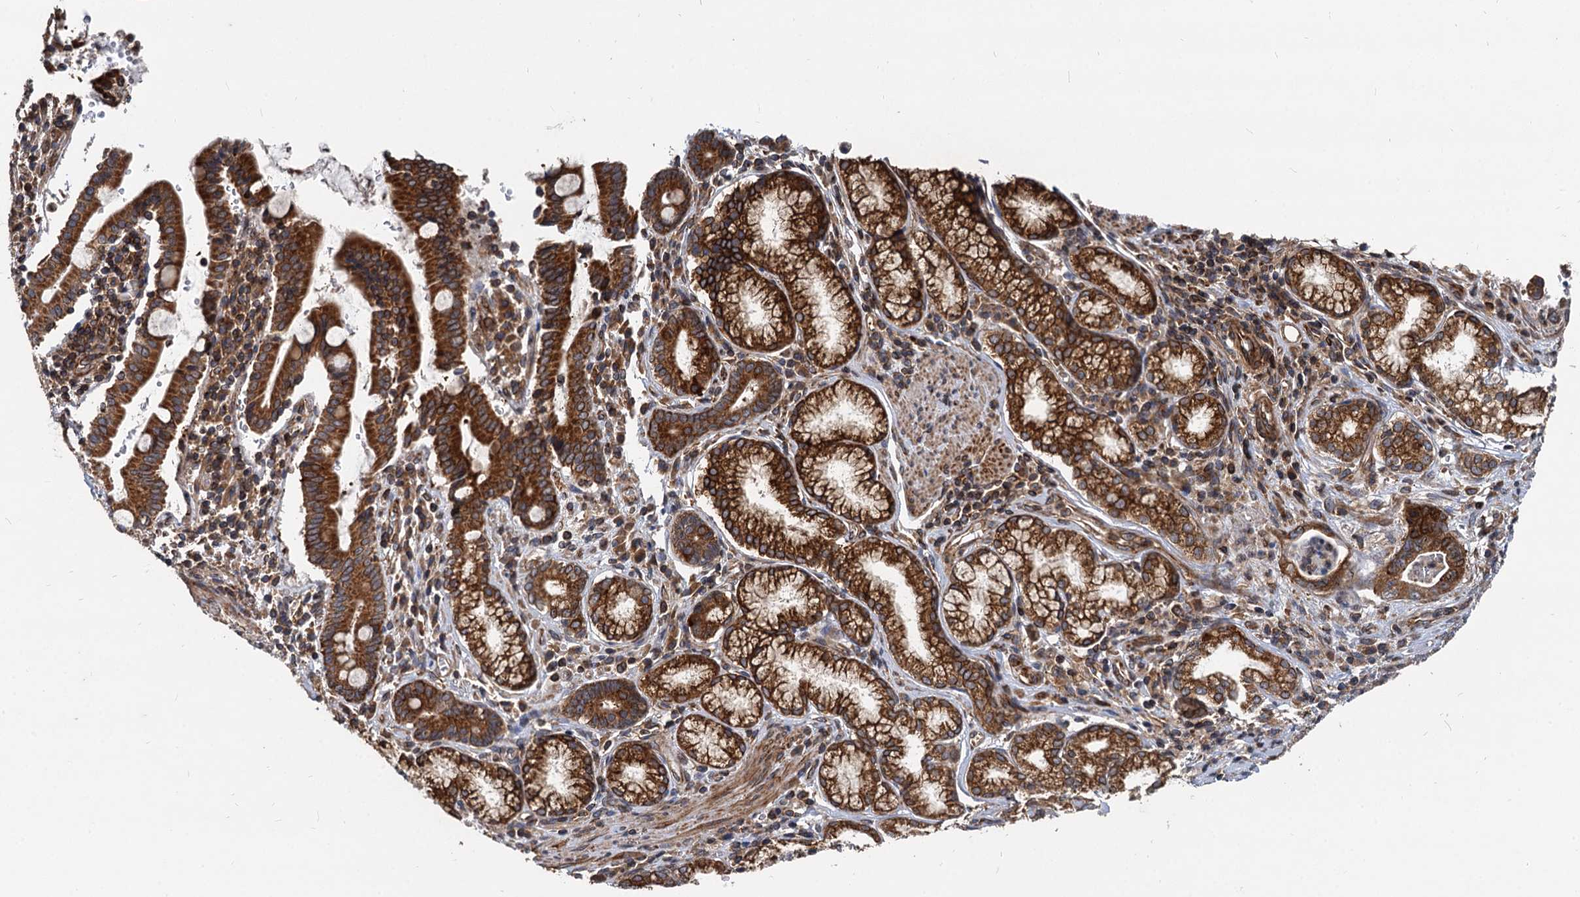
{"staining": {"intensity": "strong", "quantity": ">75%", "location": "cytoplasmic/membranous"}, "tissue": "pancreatic cancer", "cell_type": "Tumor cells", "image_type": "cancer", "snomed": [{"axis": "morphology", "description": "Adenocarcinoma, NOS"}, {"axis": "topography", "description": "Pancreas"}], "caption": "Strong cytoplasmic/membranous expression for a protein is appreciated in about >75% of tumor cells of pancreatic adenocarcinoma using immunohistochemistry.", "gene": "STIM1", "patient": {"sex": "male", "age": 70}}